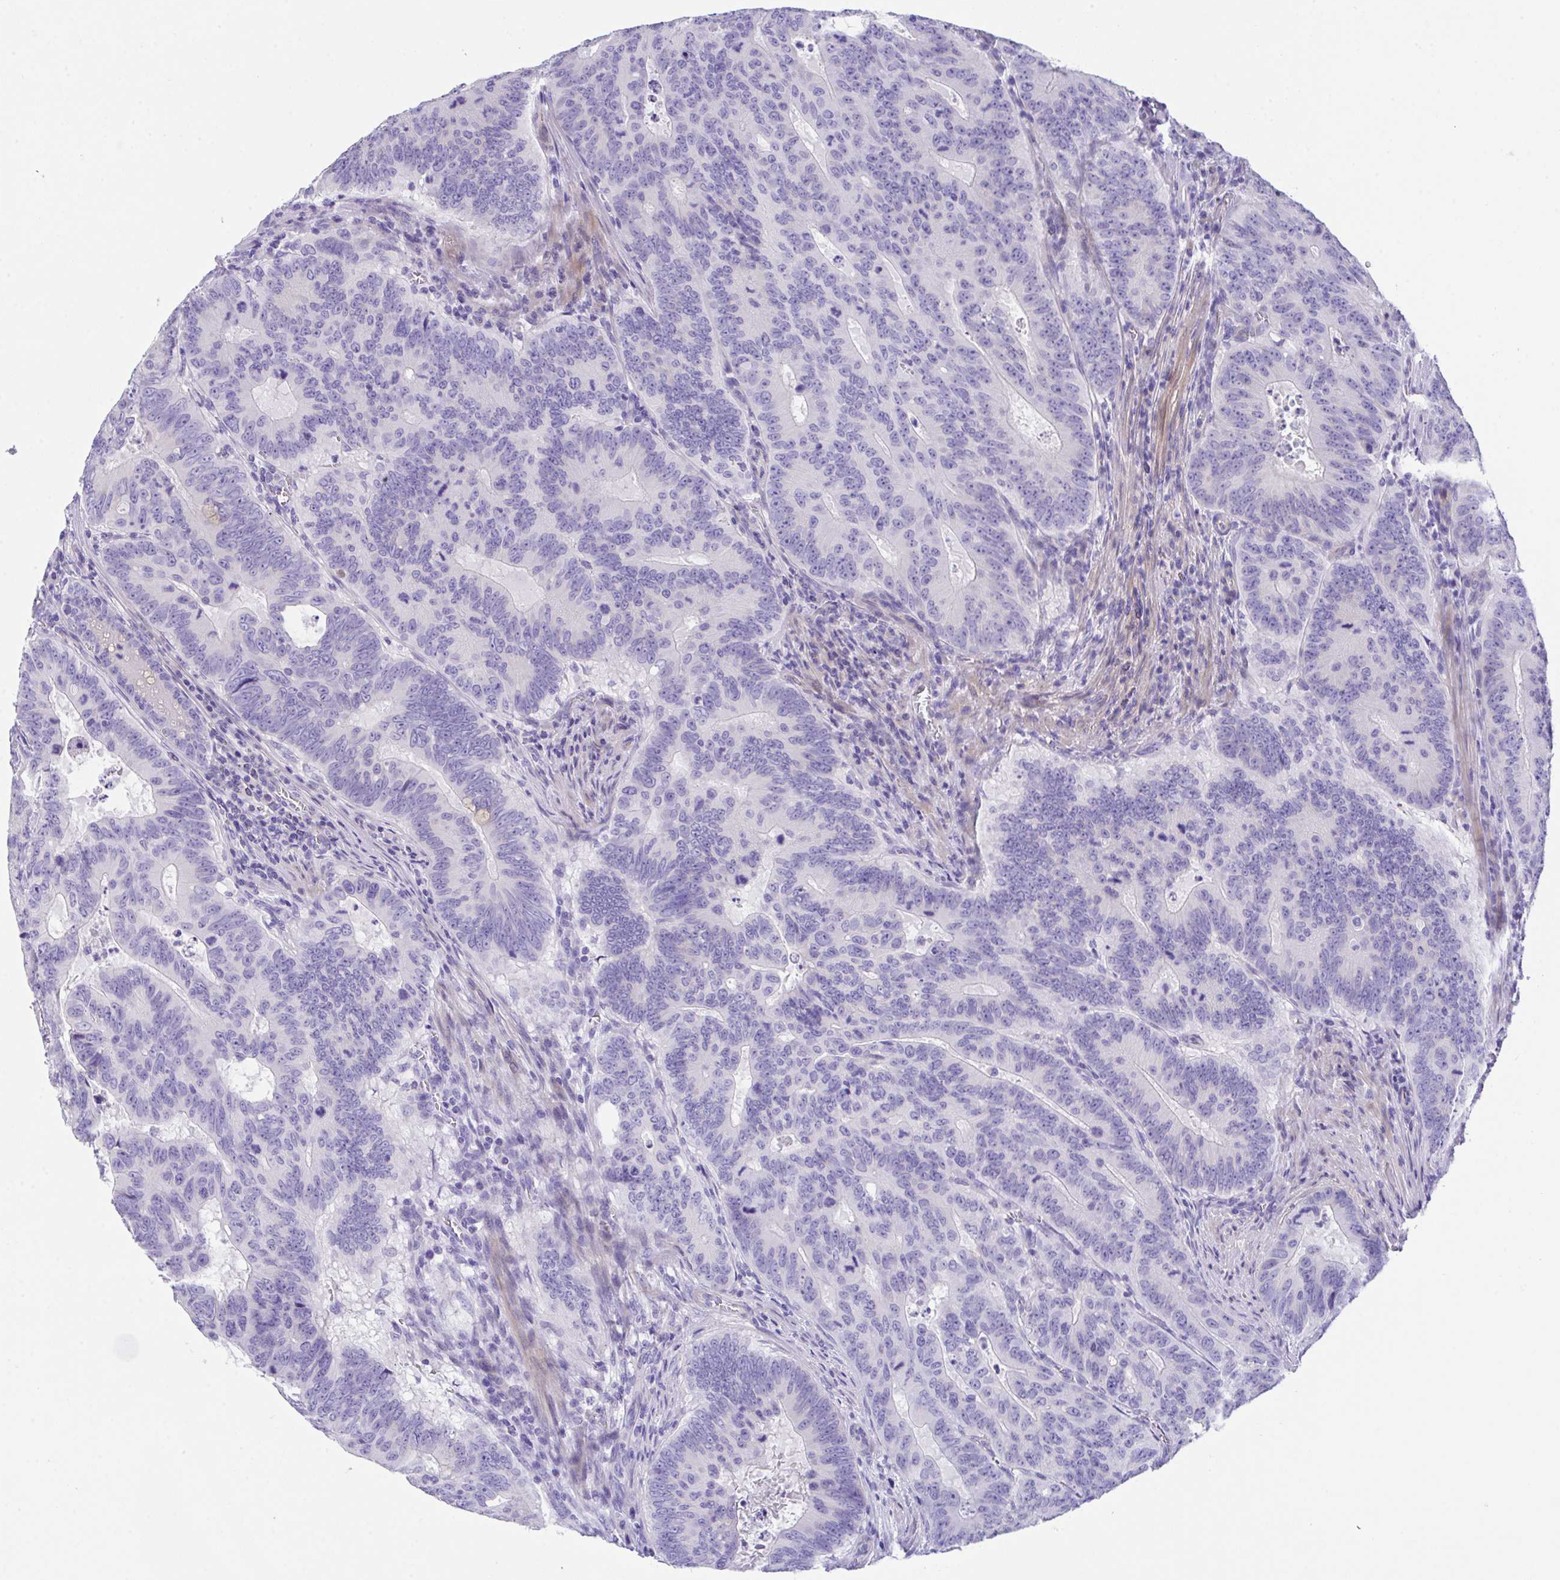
{"staining": {"intensity": "negative", "quantity": "none", "location": "none"}, "tissue": "colorectal cancer", "cell_type": "Tumor cells", "image_type": "cancer", "snomed": [{"axis": "morphology", "description": "Adenocarcinoma, NOS"}, {"axis": "topography", "description": "Colon"}], "caption": "Tumor cells are negative for protein expression in human colorectal cancer (adenocarcinoma). Nuclei are stained in blue.", "gene": "SLC16A6", "patient": {"sex": "male", "age": 62}}